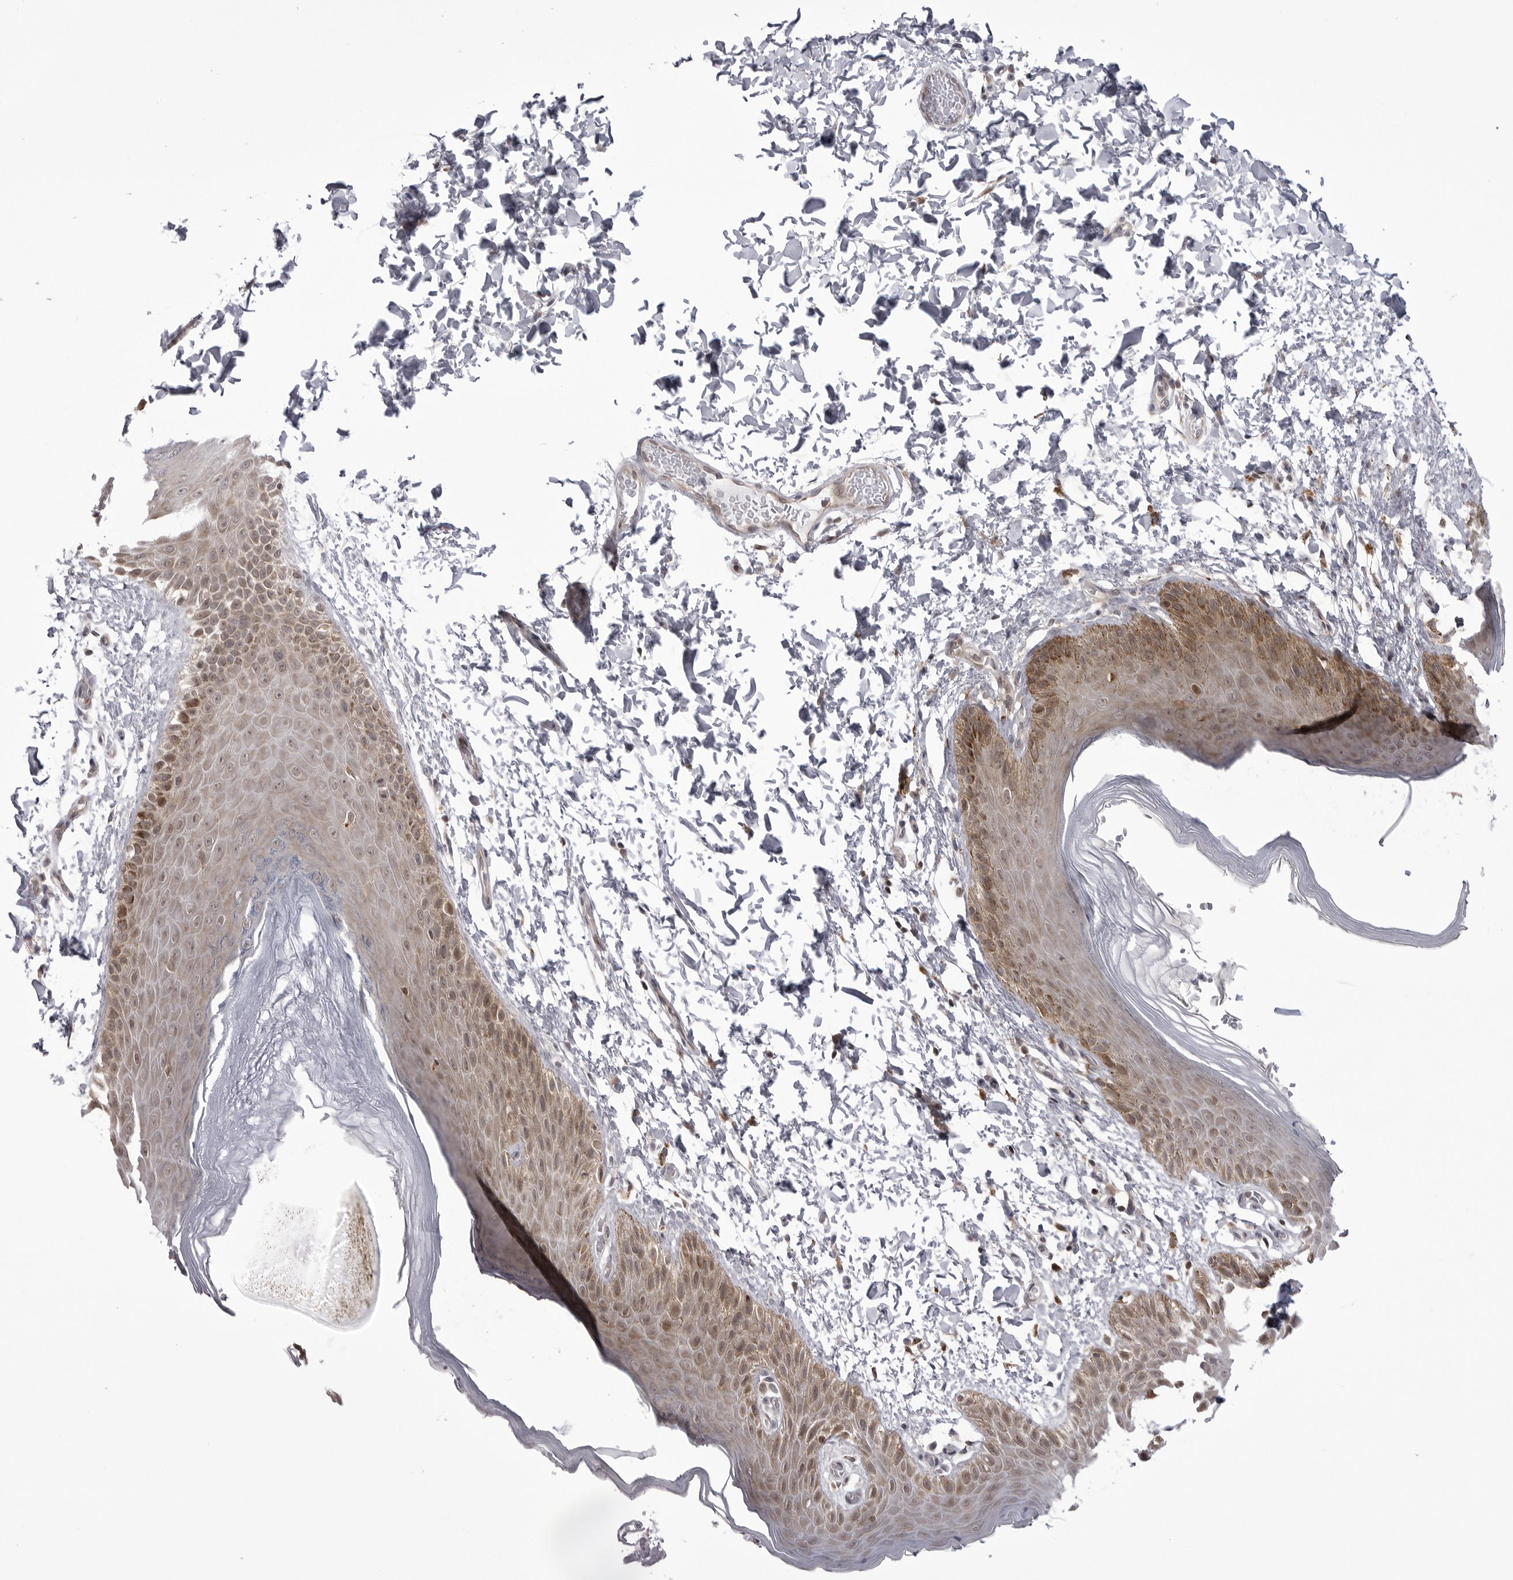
{"staining": {"intensity": "moderate", "quantity": "25%-75%", "location": "cytoplasmic/membranous,nuclear"}, "tissue": "skin", "cell_type": "Epidermal cells", "image_type": "normal", "snomed": [{"axis": "morphology", "description": "Normal tissue, NOS"}, {"axis": "topography", "description": "Anal"}, {"axis": "topography", "description": "Peripheral nerve tissue"}], "caption": "Protein expression analysis of benign human skin reveals moderate cytoplasmic/membranous,nuclear positivity in about 25%-75% of epidermal cells. Nuclei are stained in blue.", "gene": "PTK2B", "patient": {"sex": "male", "age": 44}}